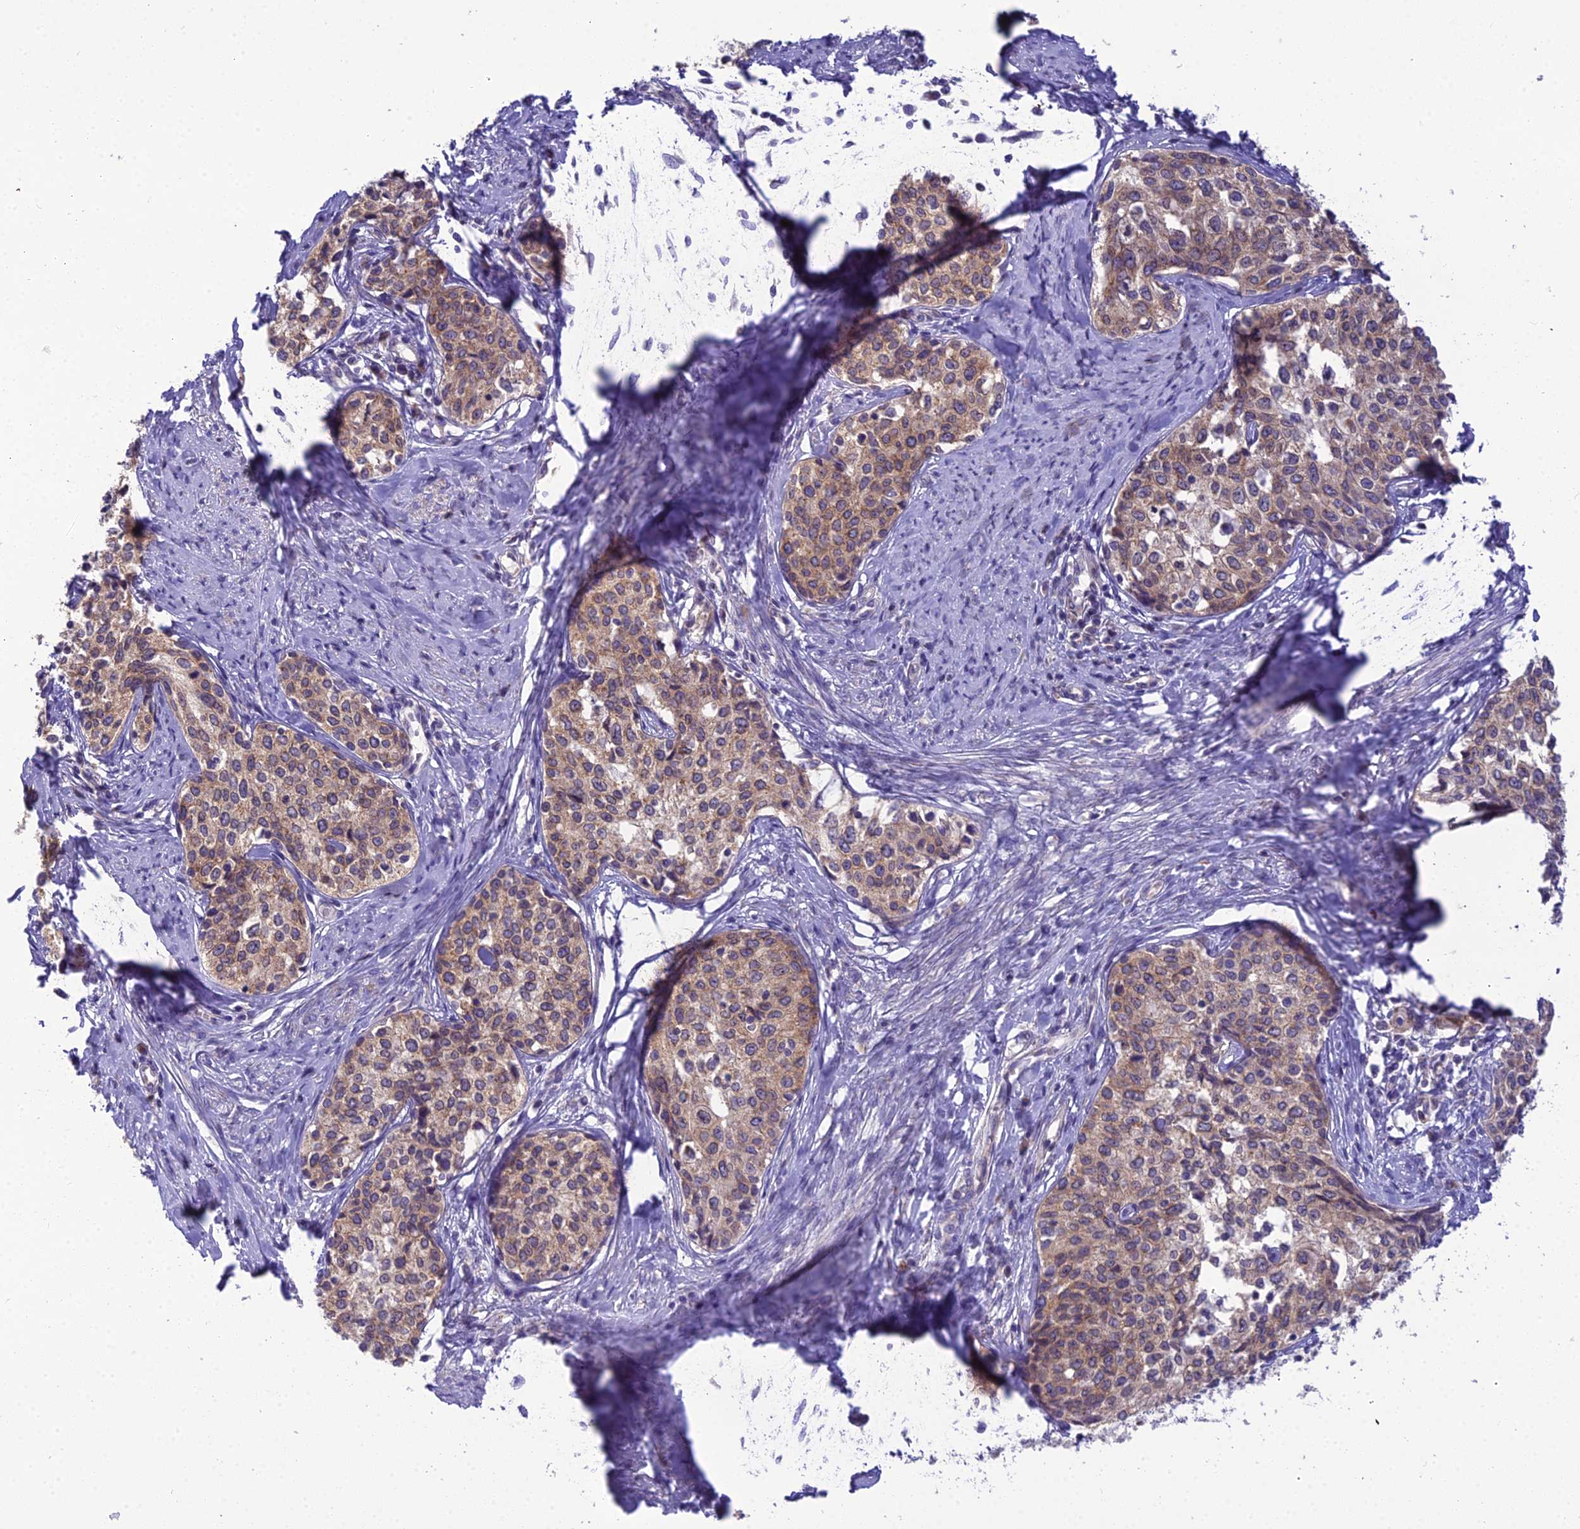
{"staining": {"intensity": "moderate", "quantity": ">75%", "location": "cytoplasmic/membranous"}, "tissue": "cervical cancer", "cell_type": "Tumor cells", "image_type": "cancer", "snomed": [{"axis": "morphology", "description": "Squamous cell carcinoma, NOS"}, {"axis": "morphology", "description": "Adenocarcinoma, NOS"}, {"axis": "topography", "description": "Cervix"}], "caption": "Immunohistochemical staining of human cervical squamous cell carcinoma reveals medium levels of moderate cytoplasmic/membranous staining in approximately >75% of tumor cells.", "gene": "GOLPH3", "patient": {"sex": "female", "age": 52}}